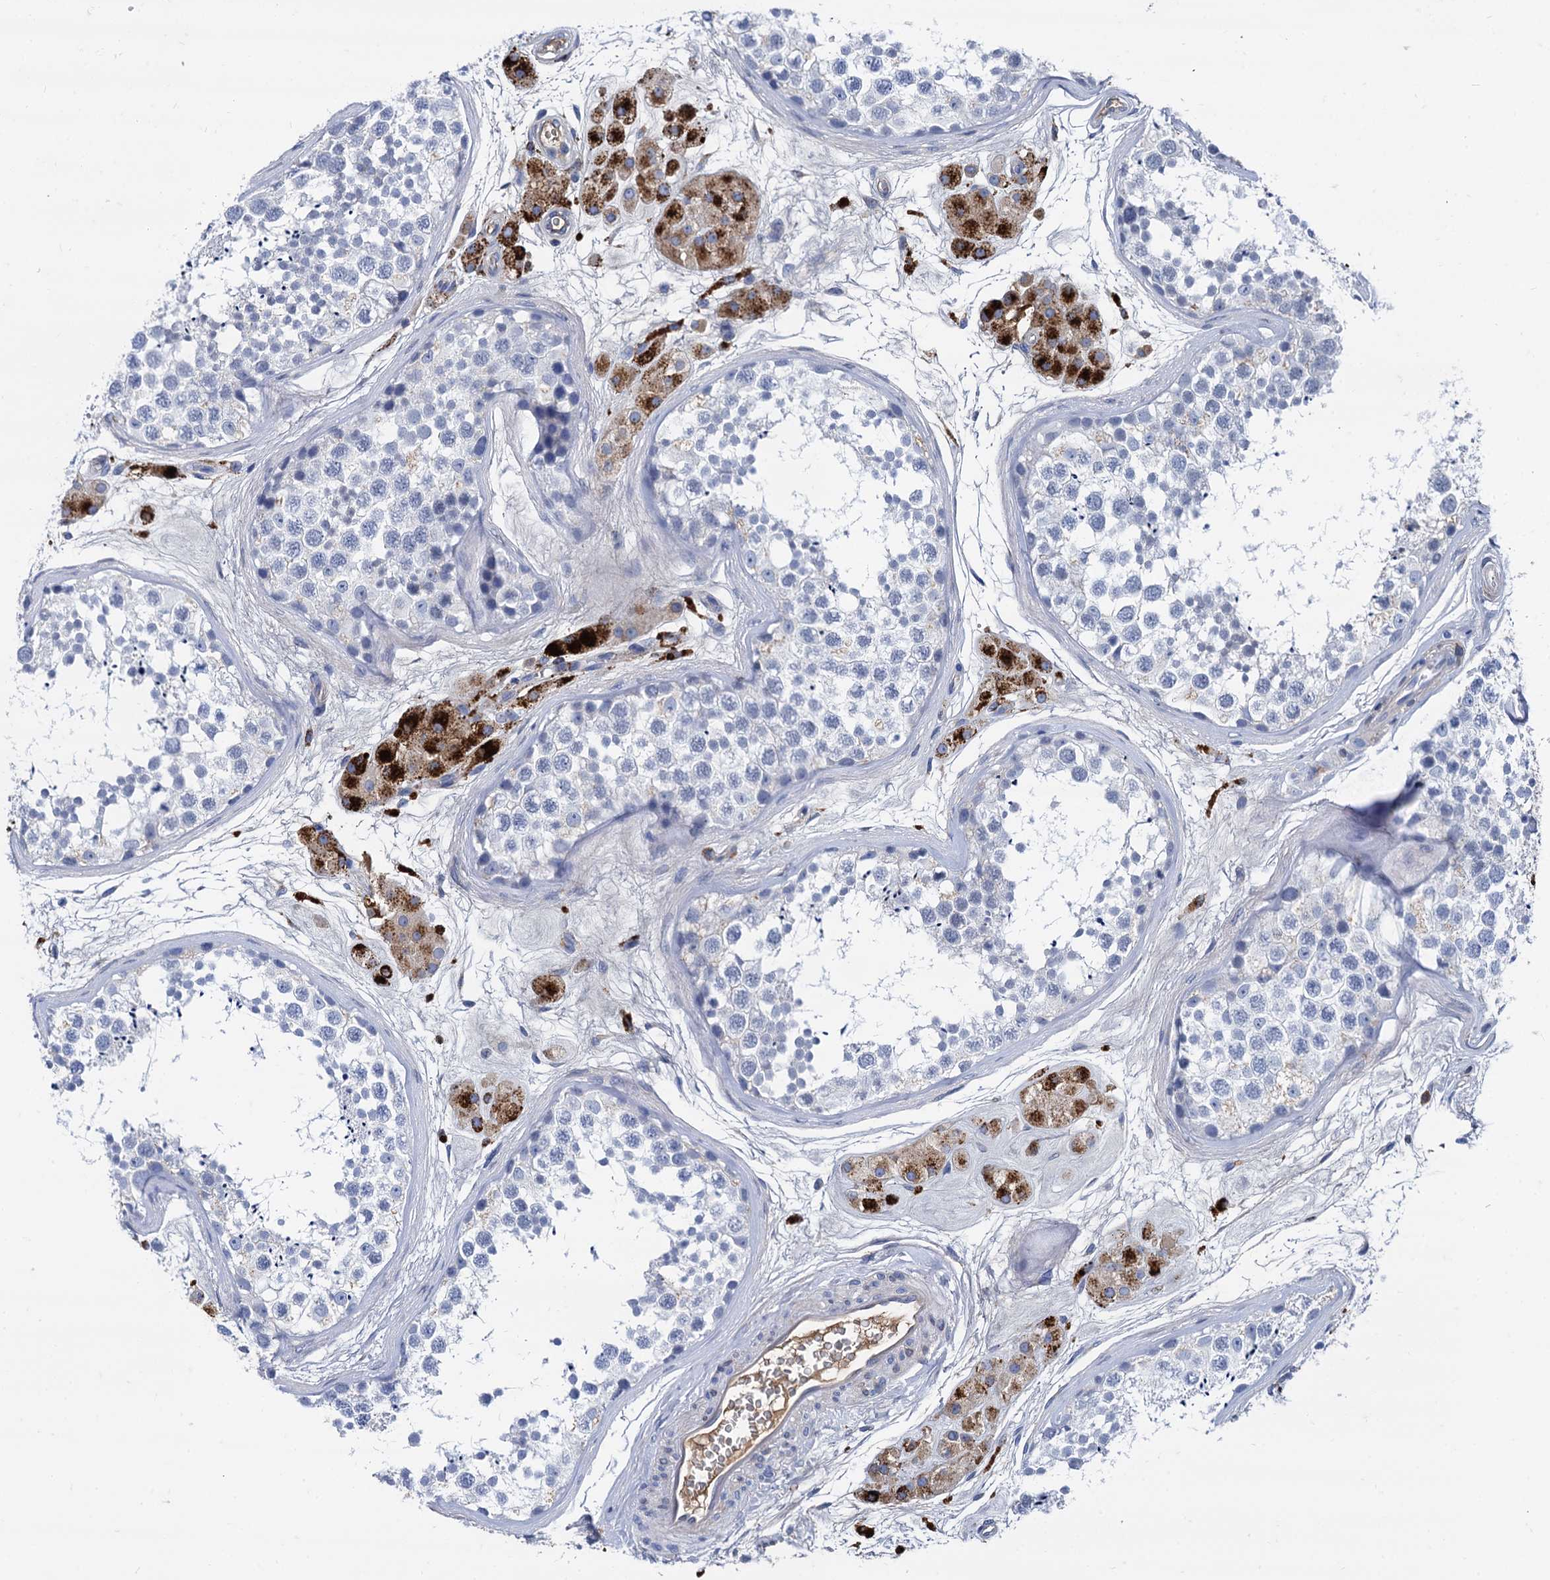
{"staining": {"intensity": "negative", "quantity": "none", "location": "none"}, "tissue": "testis", "cell_type": "Cells in seminiferous ducts", "image_type": "normal", "snomed": [{"axis": "morphology", "description": "Normal tissue, NOS"}, {"axis": "topography", "description": "Testis"}], "caption": "DAB immunohistochemical staining of unremarkable testis exhibits no significant staining in cells in seminiferous ducts. (Stains: DAB IHC with hematoxylin counter stain, Microscopy: brightfield microscopy at high magnification).", "gene": "APOD", "patient": {"sex": "male", "age": 56}}